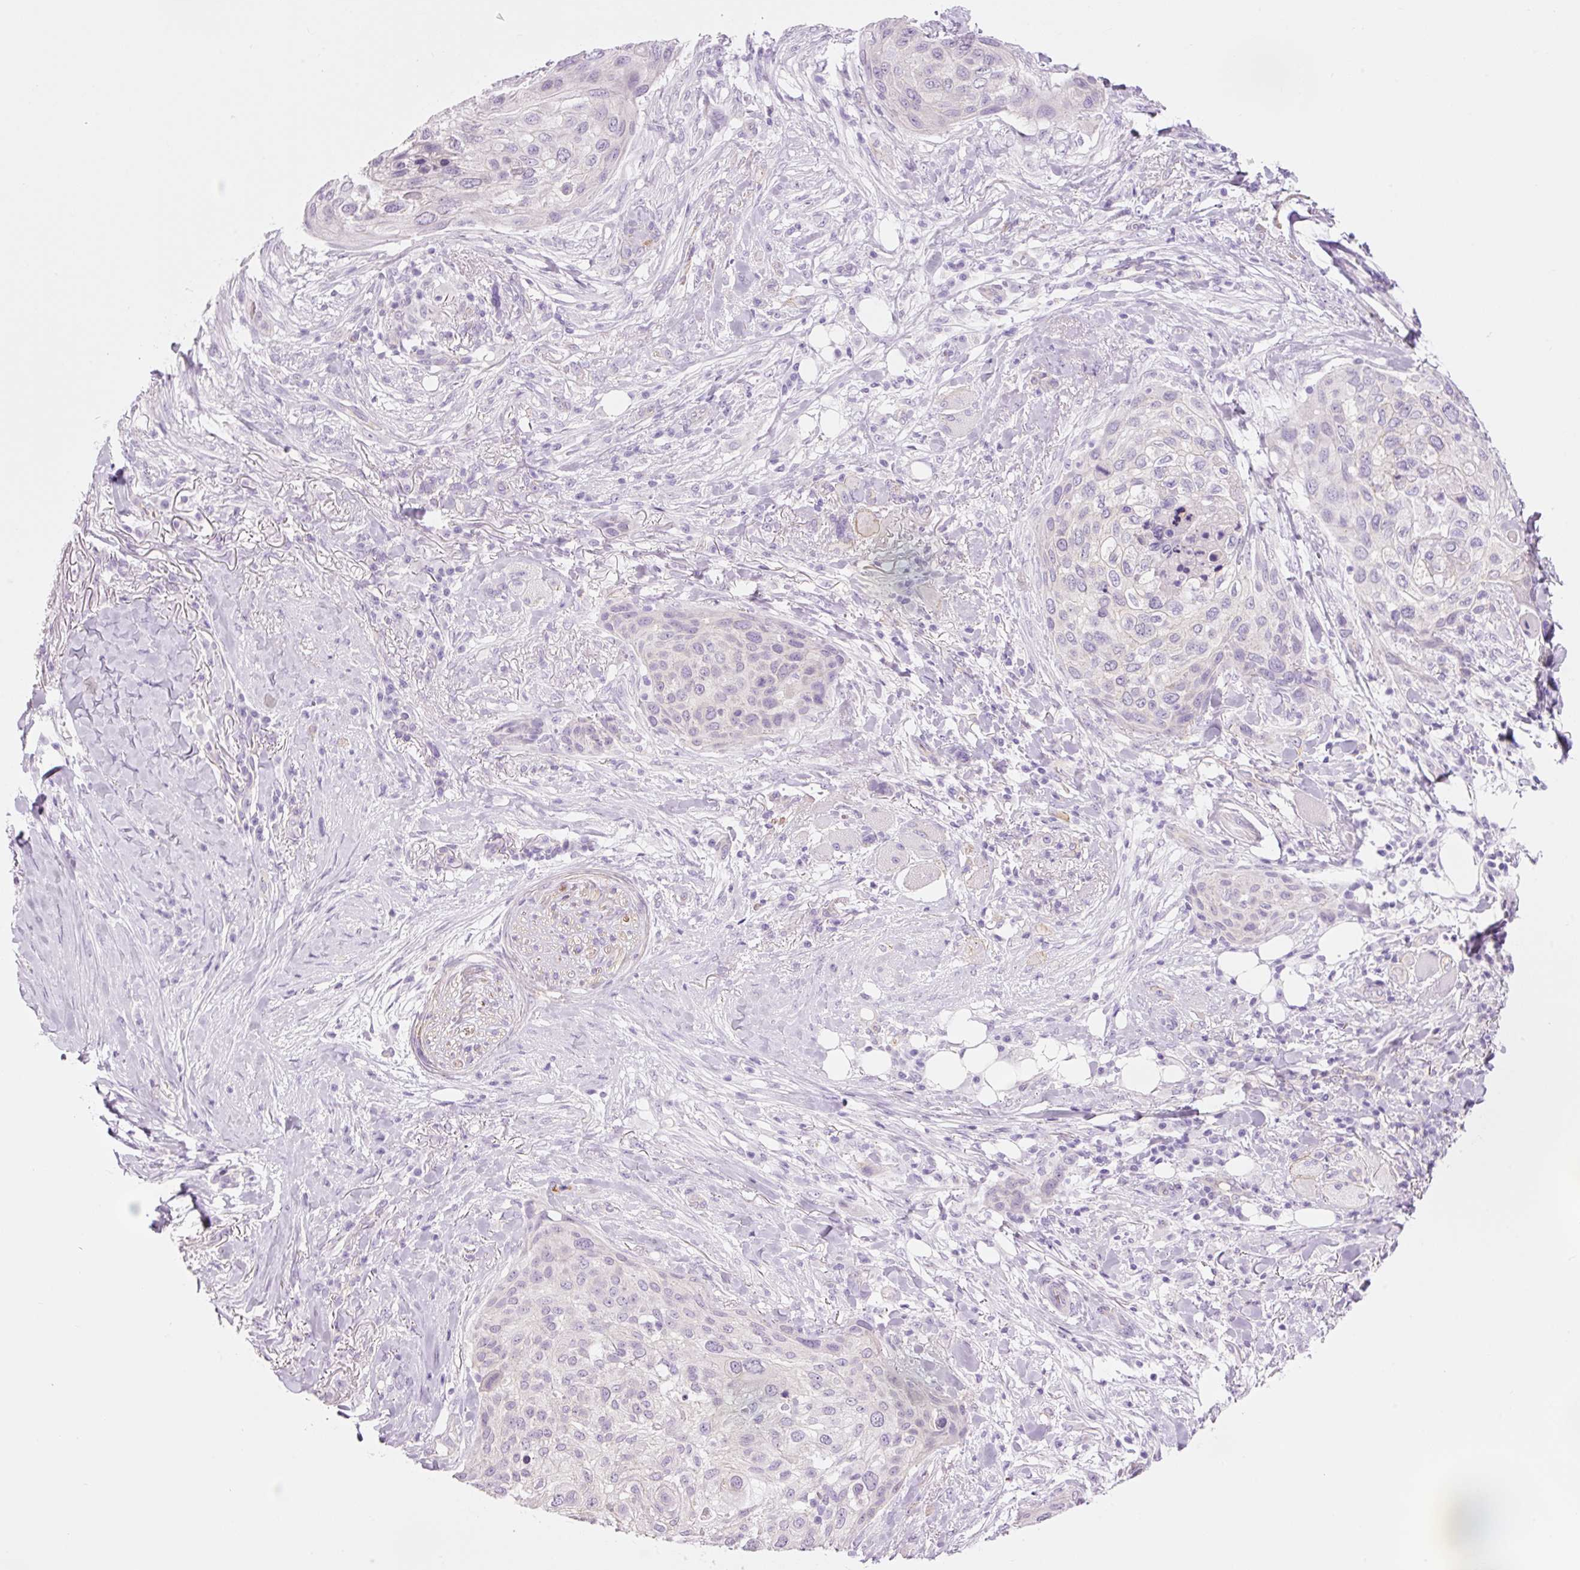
{"staining": {"intensity": "negative", "quantity": "none", "location": "none"}, "tissue": "skin cancer", "cell_type": "Tumor cells", "image_type": "cancer", "snomed": [{"axis": "morphology", "description": "Squamous cell carcinoma, NOS"}, {"axis": "topography", "description": "Skin"}], "caption": "This is an immunohistochemistry photomicrograph of squamous cell carcinoma (skin). There is no expression in tumor cells.", "gene": "HSPA4L", "patient": {"sex": "female", "age": 87}}